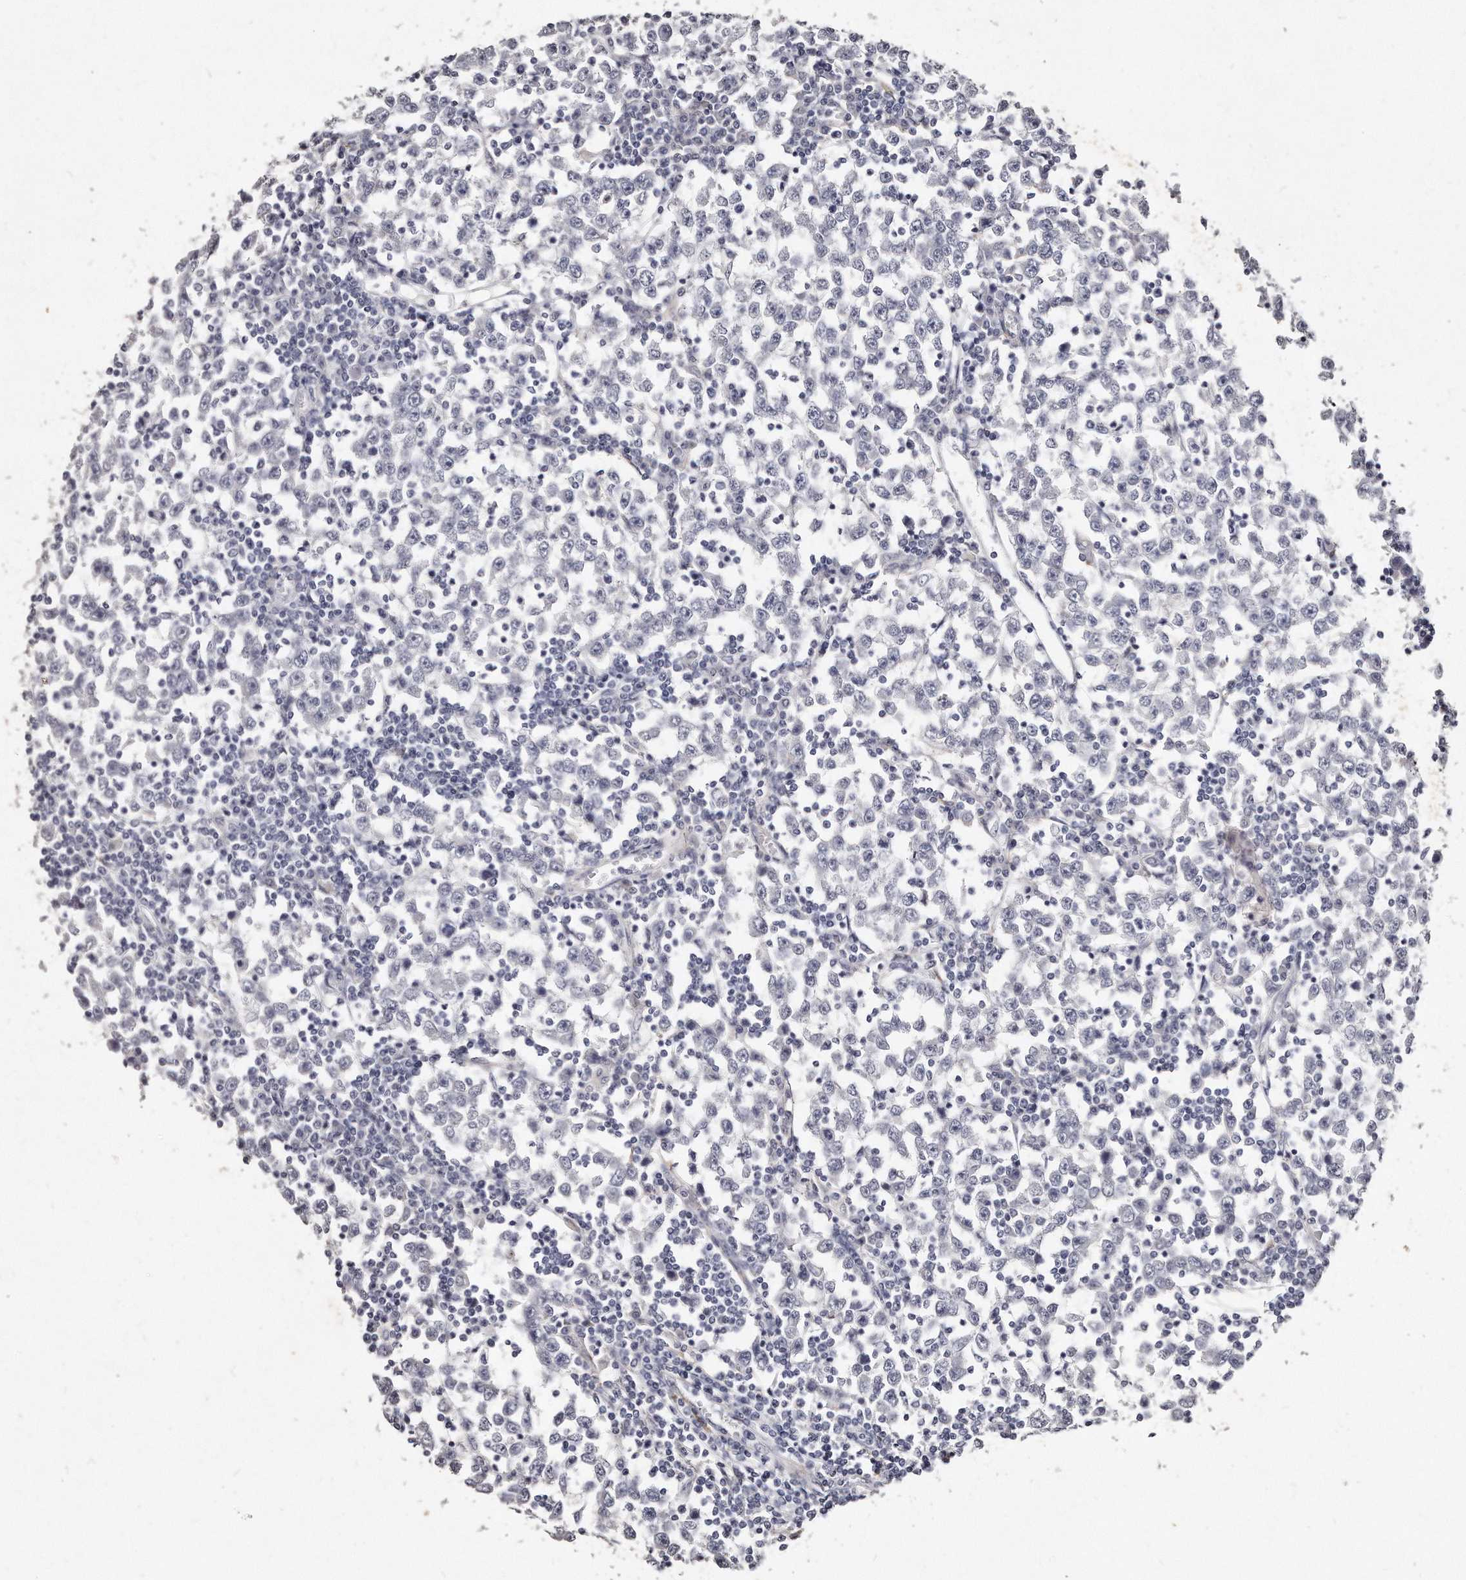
{"staining": {"intensity": "negative", "quantity": "none", "location": "none"}, "tissue": "testis cancer", "cell_type": "Tumor cells", "image_type": "cancer", "snomed": [{"axis": "morphology", "description": "Seminoma, NOS"}, {"axis": "topography", "description": "Testis"}], "caption": "Tumor cells are negative for protein expression in human testis seminoma.", "gene": "LMOD1", "patient": {"sex": "male", "age": 65}}